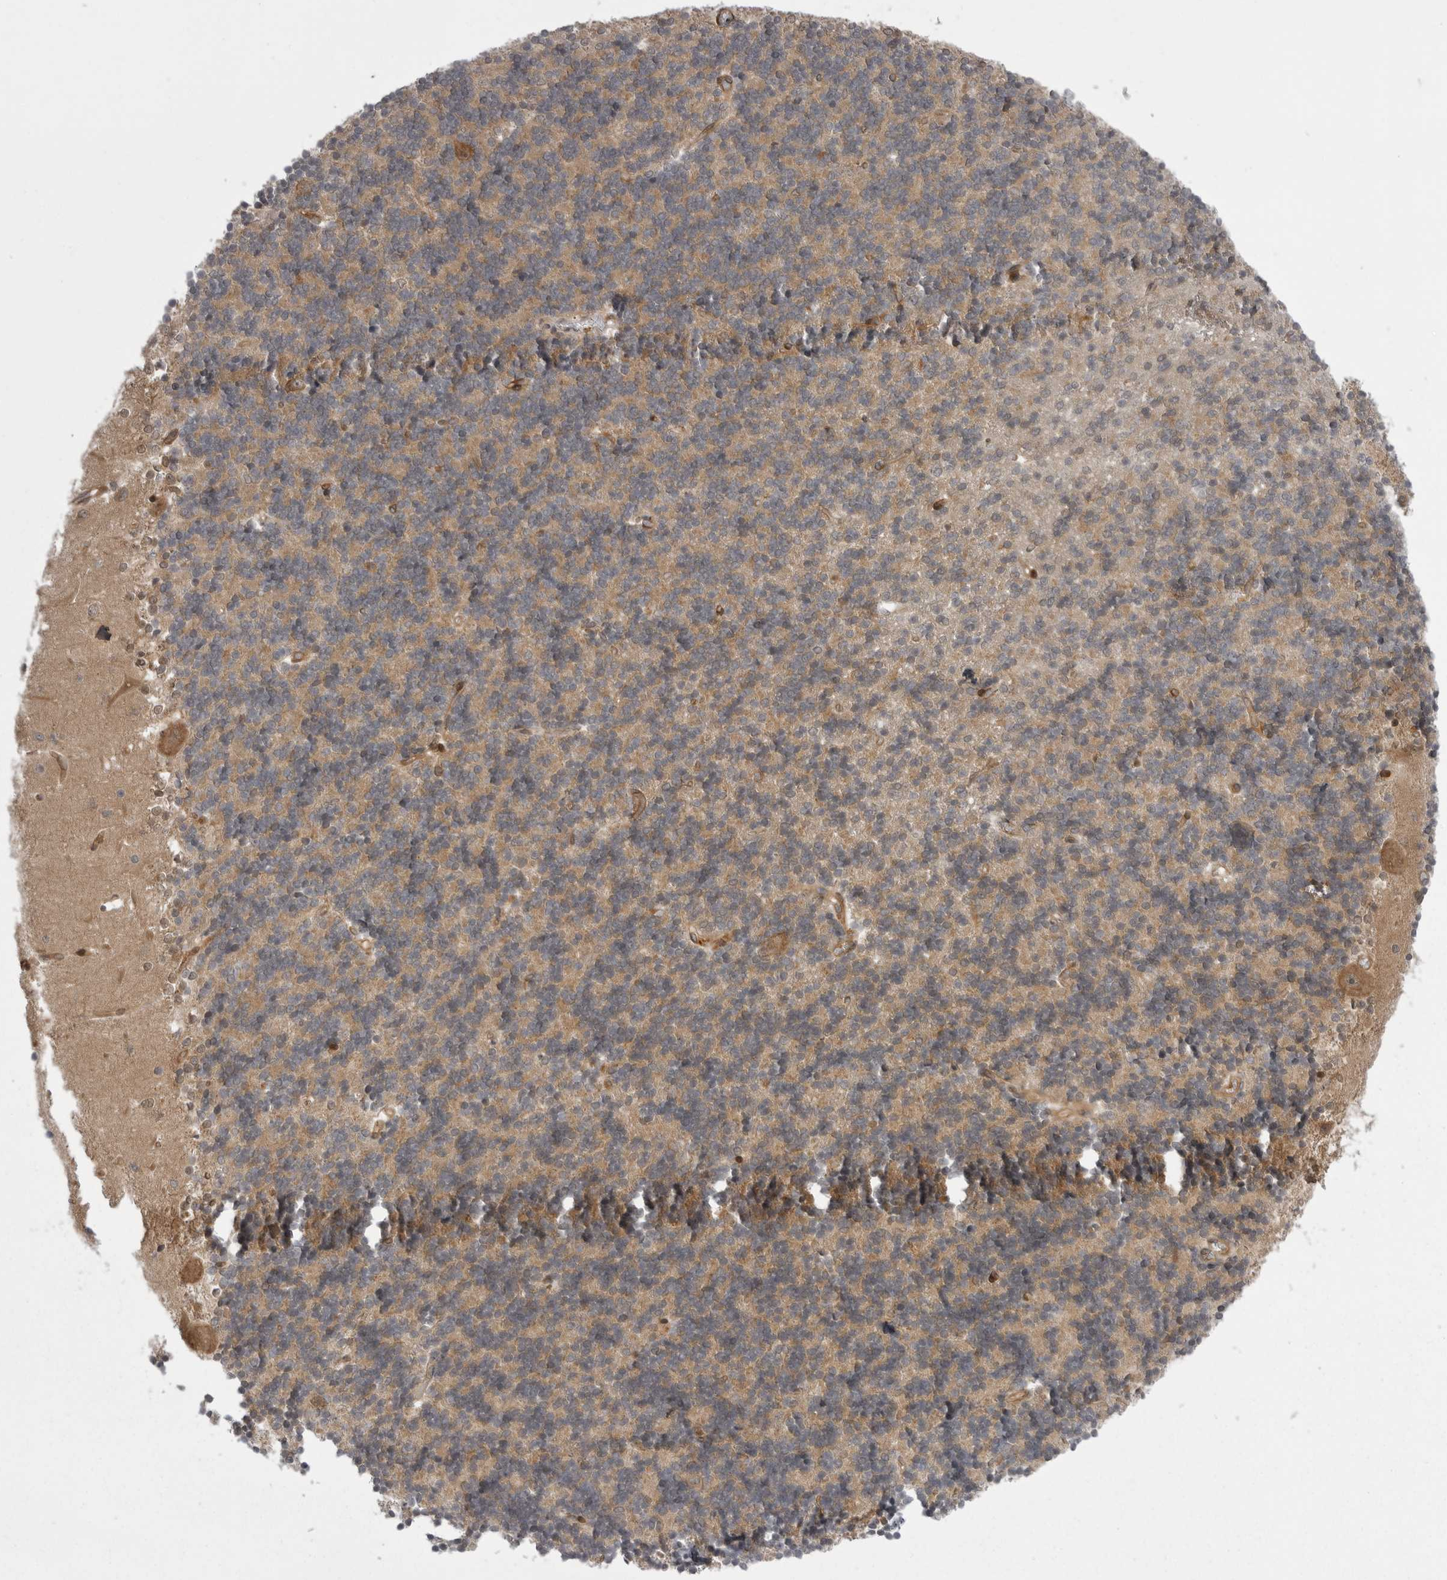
{"staining": {"intensity": "weak", "quantity": "25%-75%", "location": "cytoplasmic/membranous"}, "tissue": "cerebellum", "cell_type": "Cells in granular layer", "image_type": "normal", "snomed": [{"axis": "morphology", "description": "Normal tissue, NOS"}, {"axis": "topography", "description": "Cerebellum"}], "caption": "Cerebellum was stained to show a protein in brown. There is low levels of weak cytoplasmic/membranous staining in about 25%-75% of cells in granular layer. (brown staining indicates protein expression, while blue staining denotes nuclei).", "gene": "STK24", "patient": {"sex": "male", "age": 37}}